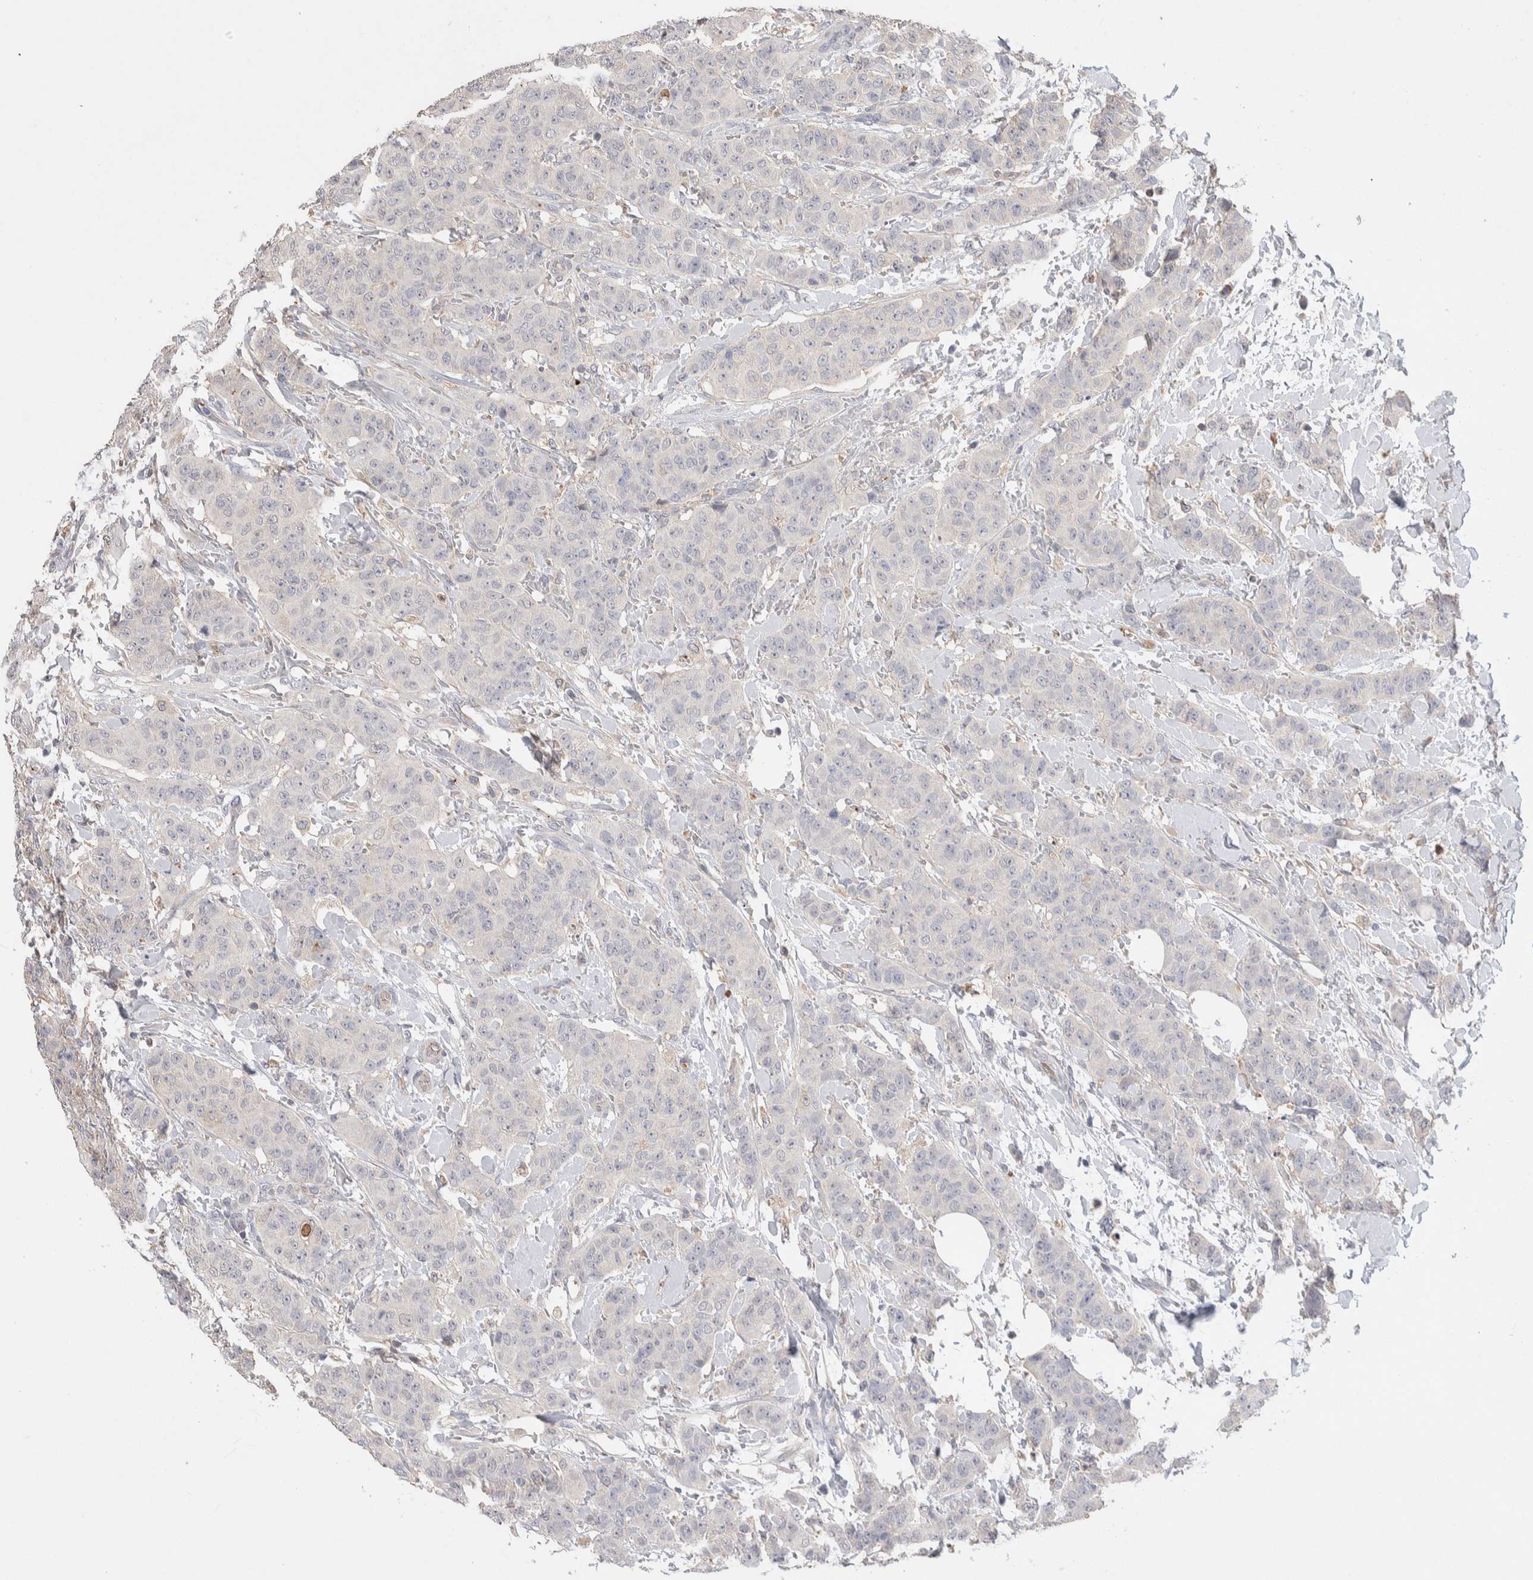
{"staining": {"intensity": "negative", "quantity": "none", "location": "none"}, "tissue": "breast cancer", "cell_type": "Tumor cells", "image_type": "cancer", "snomed": [{"axis": "morphology", "description": "Normal tissue, NOS"}, {"axis": "morphology", "description": "Duct carcinoma"}, {"axis": "topography", "description": "Breast"}], "caption": "Tumor cells are negative for protein expression in human breast cancer (invasive ductal carcinoma).", "gene": "FFAR2", "patient": {"sex": "female", "age": 40}}